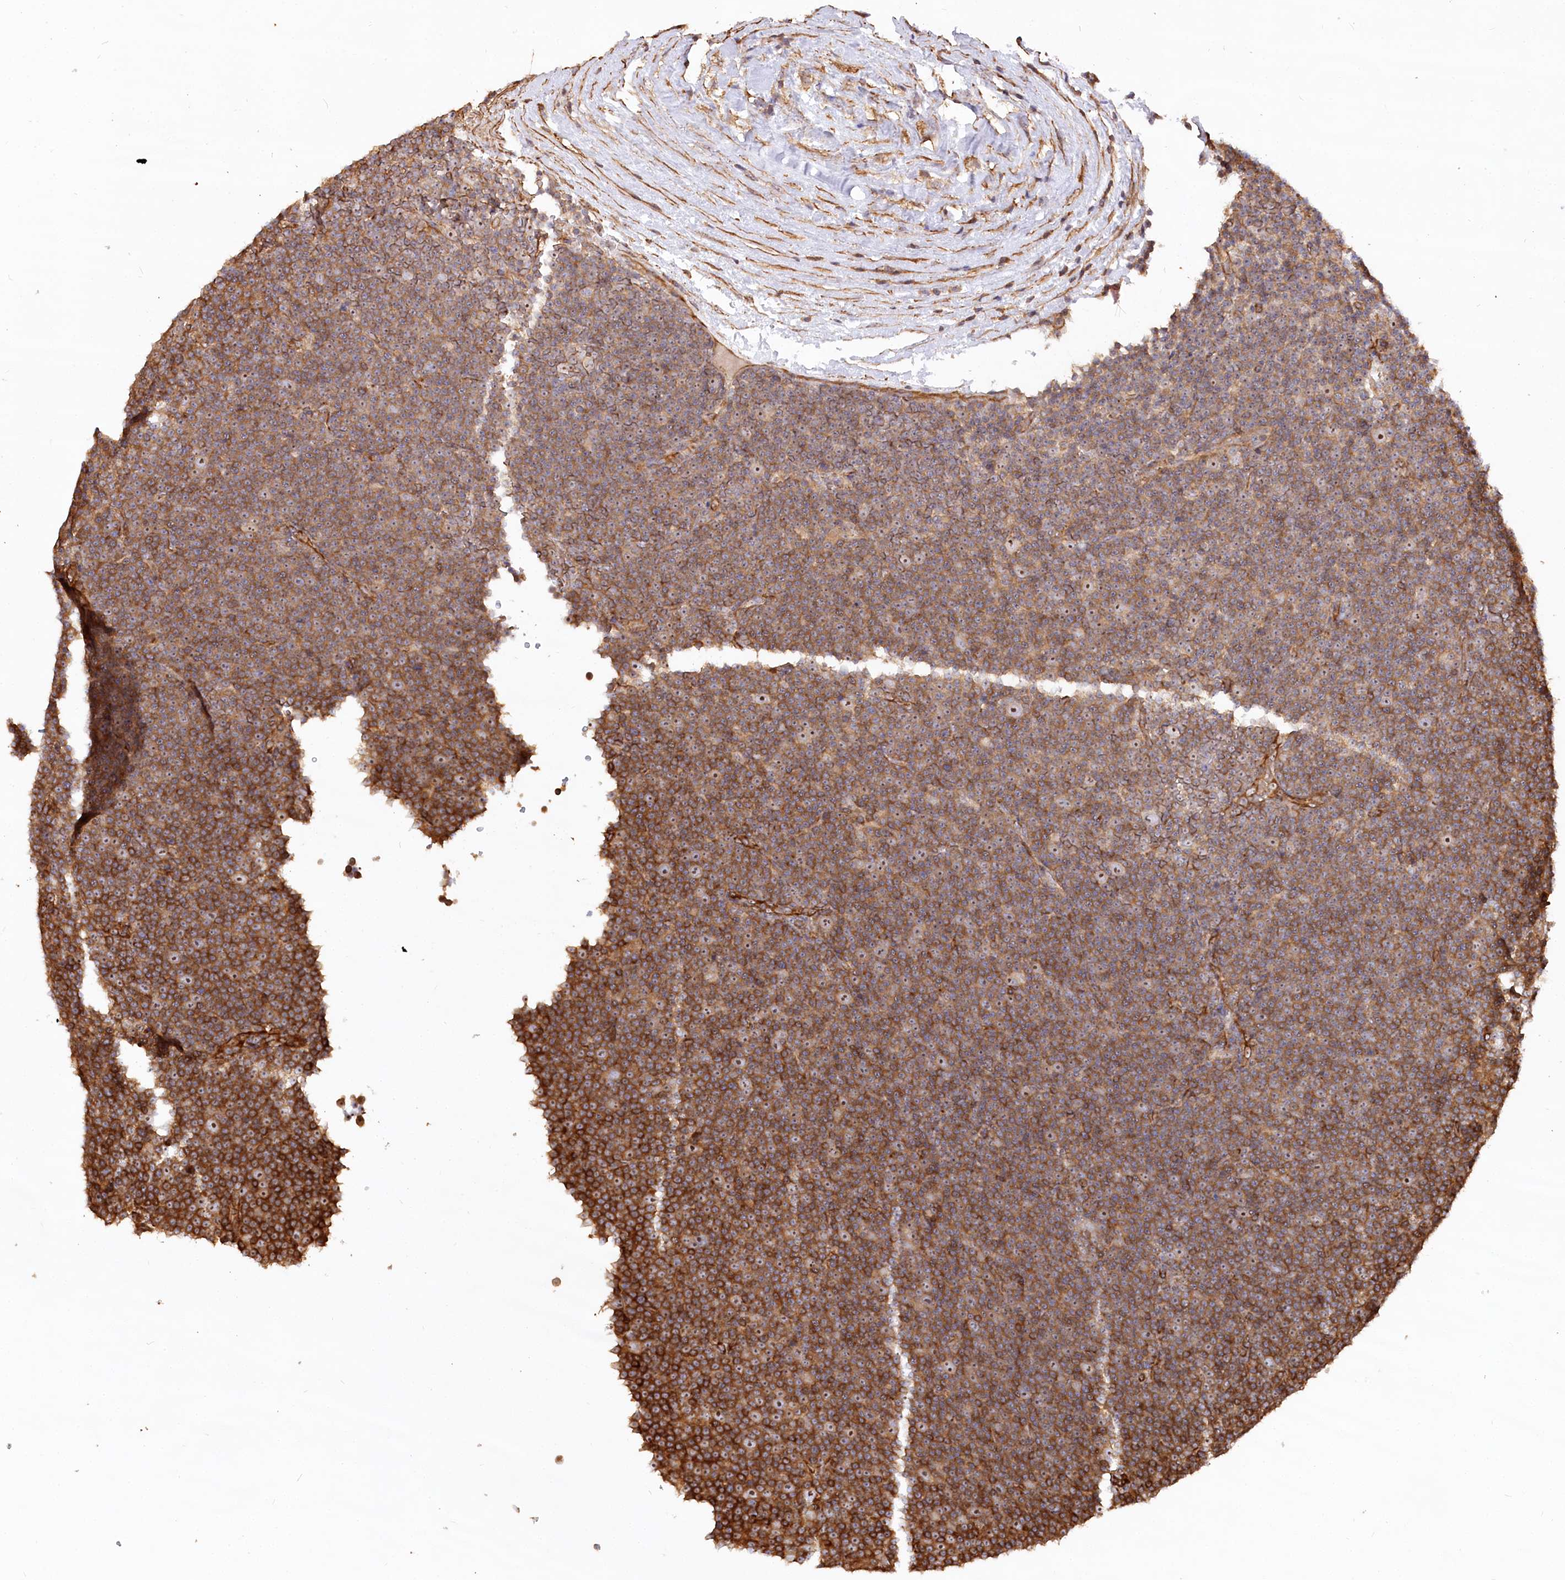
{"staining": {"intensity": "moderate", "quantity": ">75%", "location": "cytoplasmic/membranous,nuclear"}, "tissue": "lymphoma", "cell_type": "Tumor cells", "image_type": "cancer", "snomed": [{"axis": "morphology", "description": "Malignant lymphoma, non-Hodgkin's type, Low grade"}, {"axis": "topography", "description": "Lymph node"}], "caption": "Malignant lymphoma, non-Hodgkin's type (low-grade) stained with immunohistochemistry (IHC) reveals moderate cytoplasmic/membranous and nuclear positivity in about >75% of tumor cells.", "gene": "WDR36", "patient": {"sex": "female", "age": 67}}